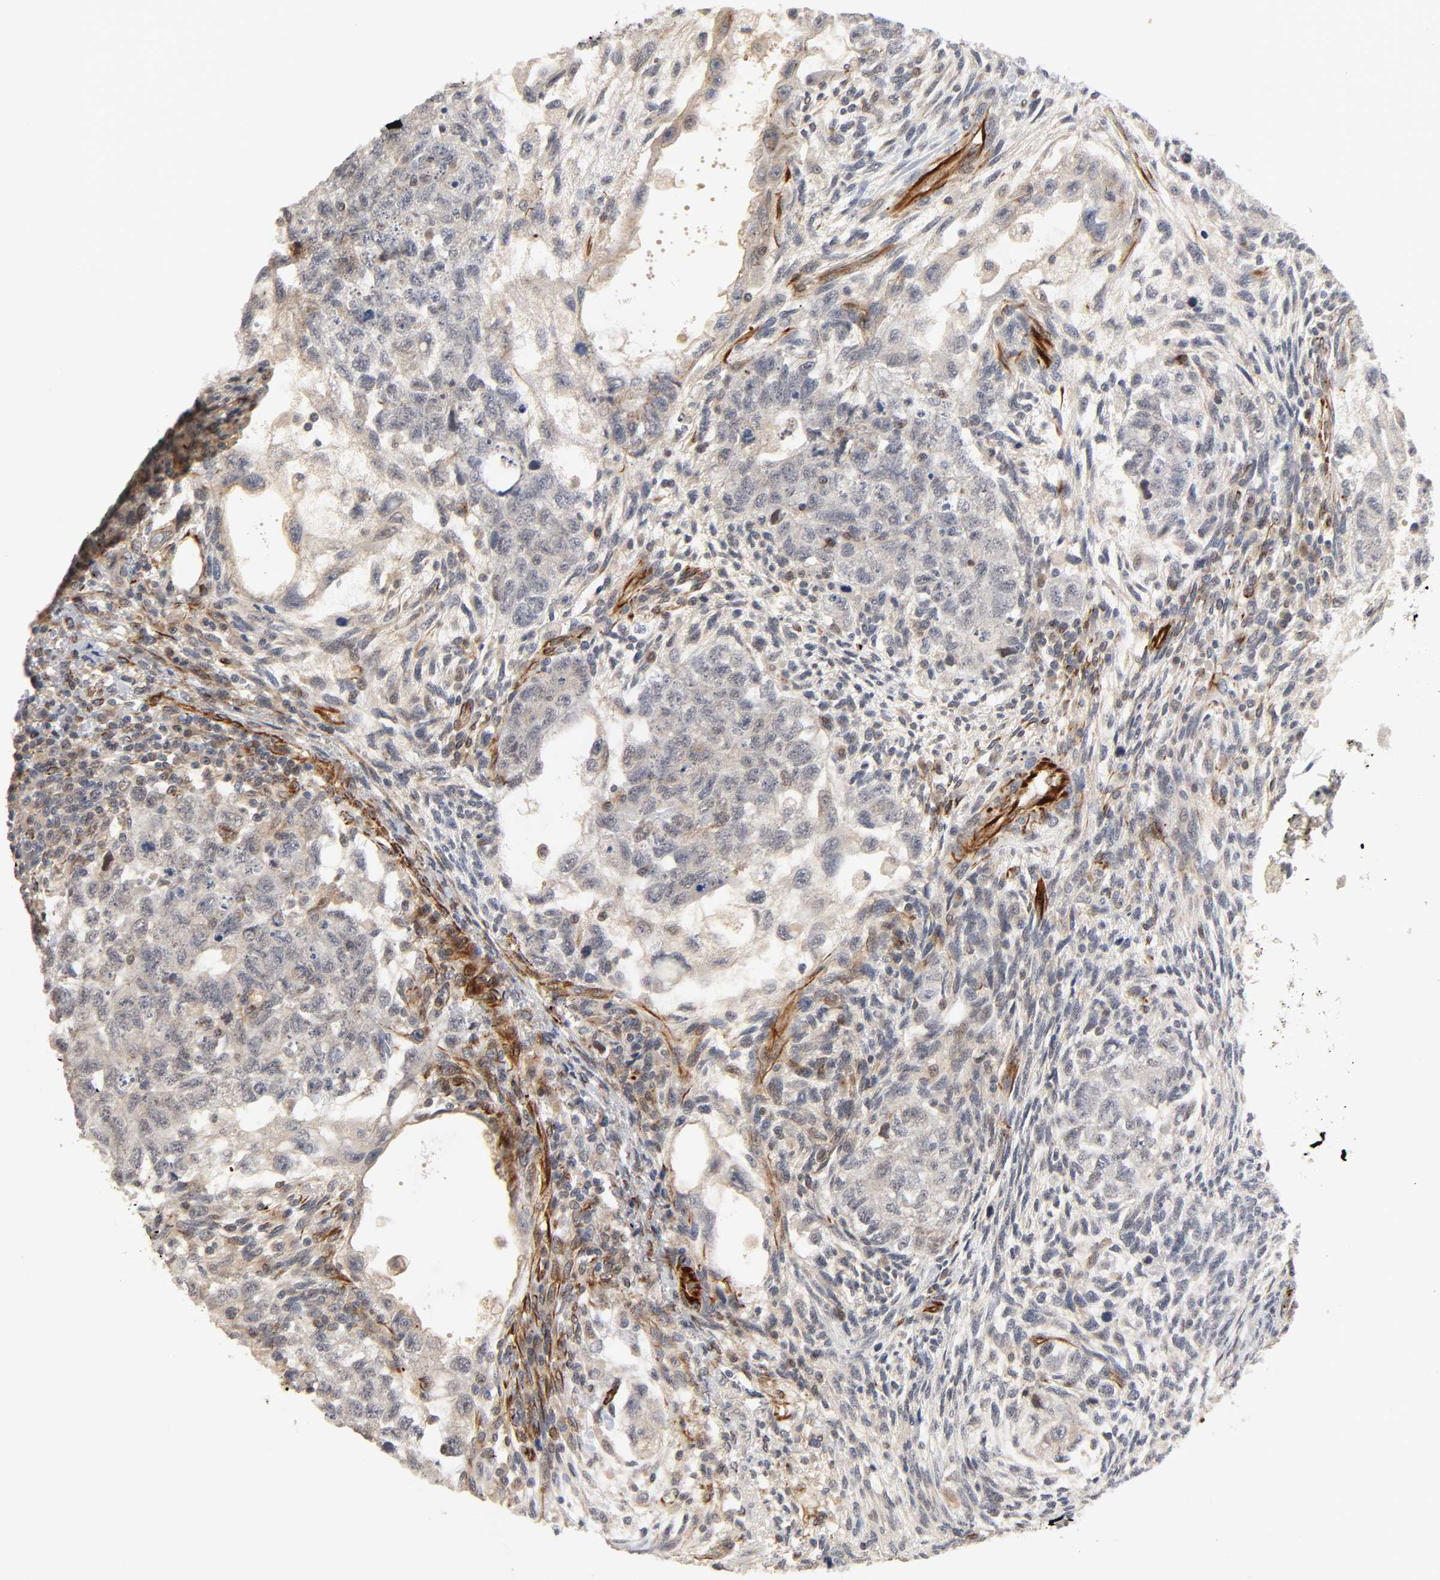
{"staining": {"intensity": "weak", "quantity": "25%-75%", "location": "cytoplasmic/membranous"}, "tissue": "testis cancer", "cell_type": "Tumor cells", "image_type": "cancer", "snomed": [{"axis": "morphology", "description": "Normal tissue, NOS"}, {"axis": "morphology", "description": "Carcinoma, Embryonal, NOS"}, {"axis": "topography", "description": "Testis"}], "caption": "A brown stain shows weak cytoplasmic/membranous staining of a protein in embryonal carcinoma (testis) tumor cells.", "gene": "REEP6", "patient": {"sex": "male", "age": 36}}